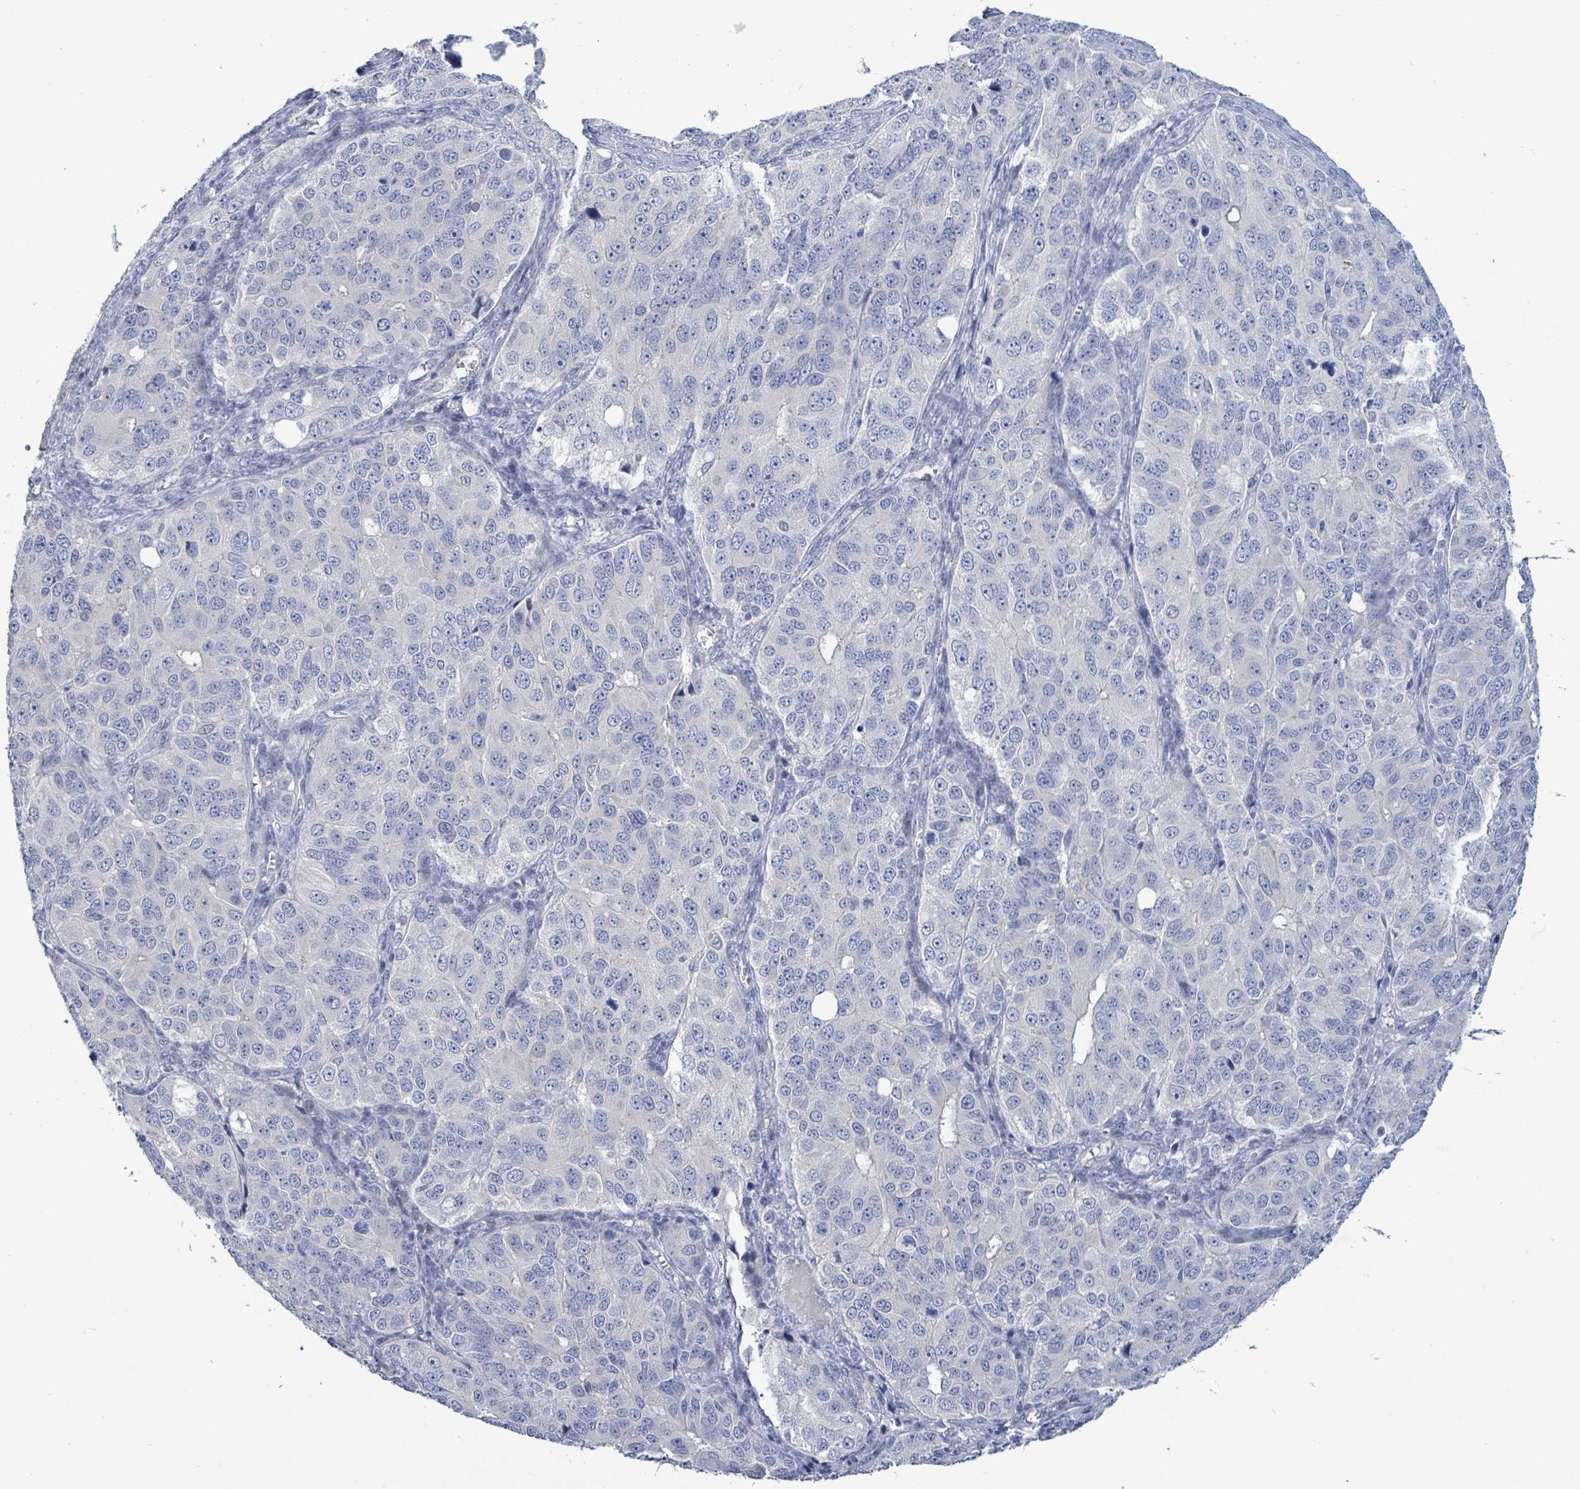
{"staining": {"intensity": "negative", "quantity": "none", "location": "none"}, "tissue": "ovarian cancer", "cell_type": "Tumor cells", "image_type": "cancer", "snomed": [{"axis": "morphology", "description": "Carcinoma, endometroid"}, {"axis": "topography", "description": "Ovary"}], "caption": "A high-resolution micrograph shows immunohistochemistry staining of ovarian cancer, which displays no significant expression in tumor cells. The staining is performed using DAB (3,3'-diaminobenzidine) brown chromogen with nuclei counter-stained in using hematoxylin.", "gene": "NTN3", "patient": {"sex": "female", "age": 51}}